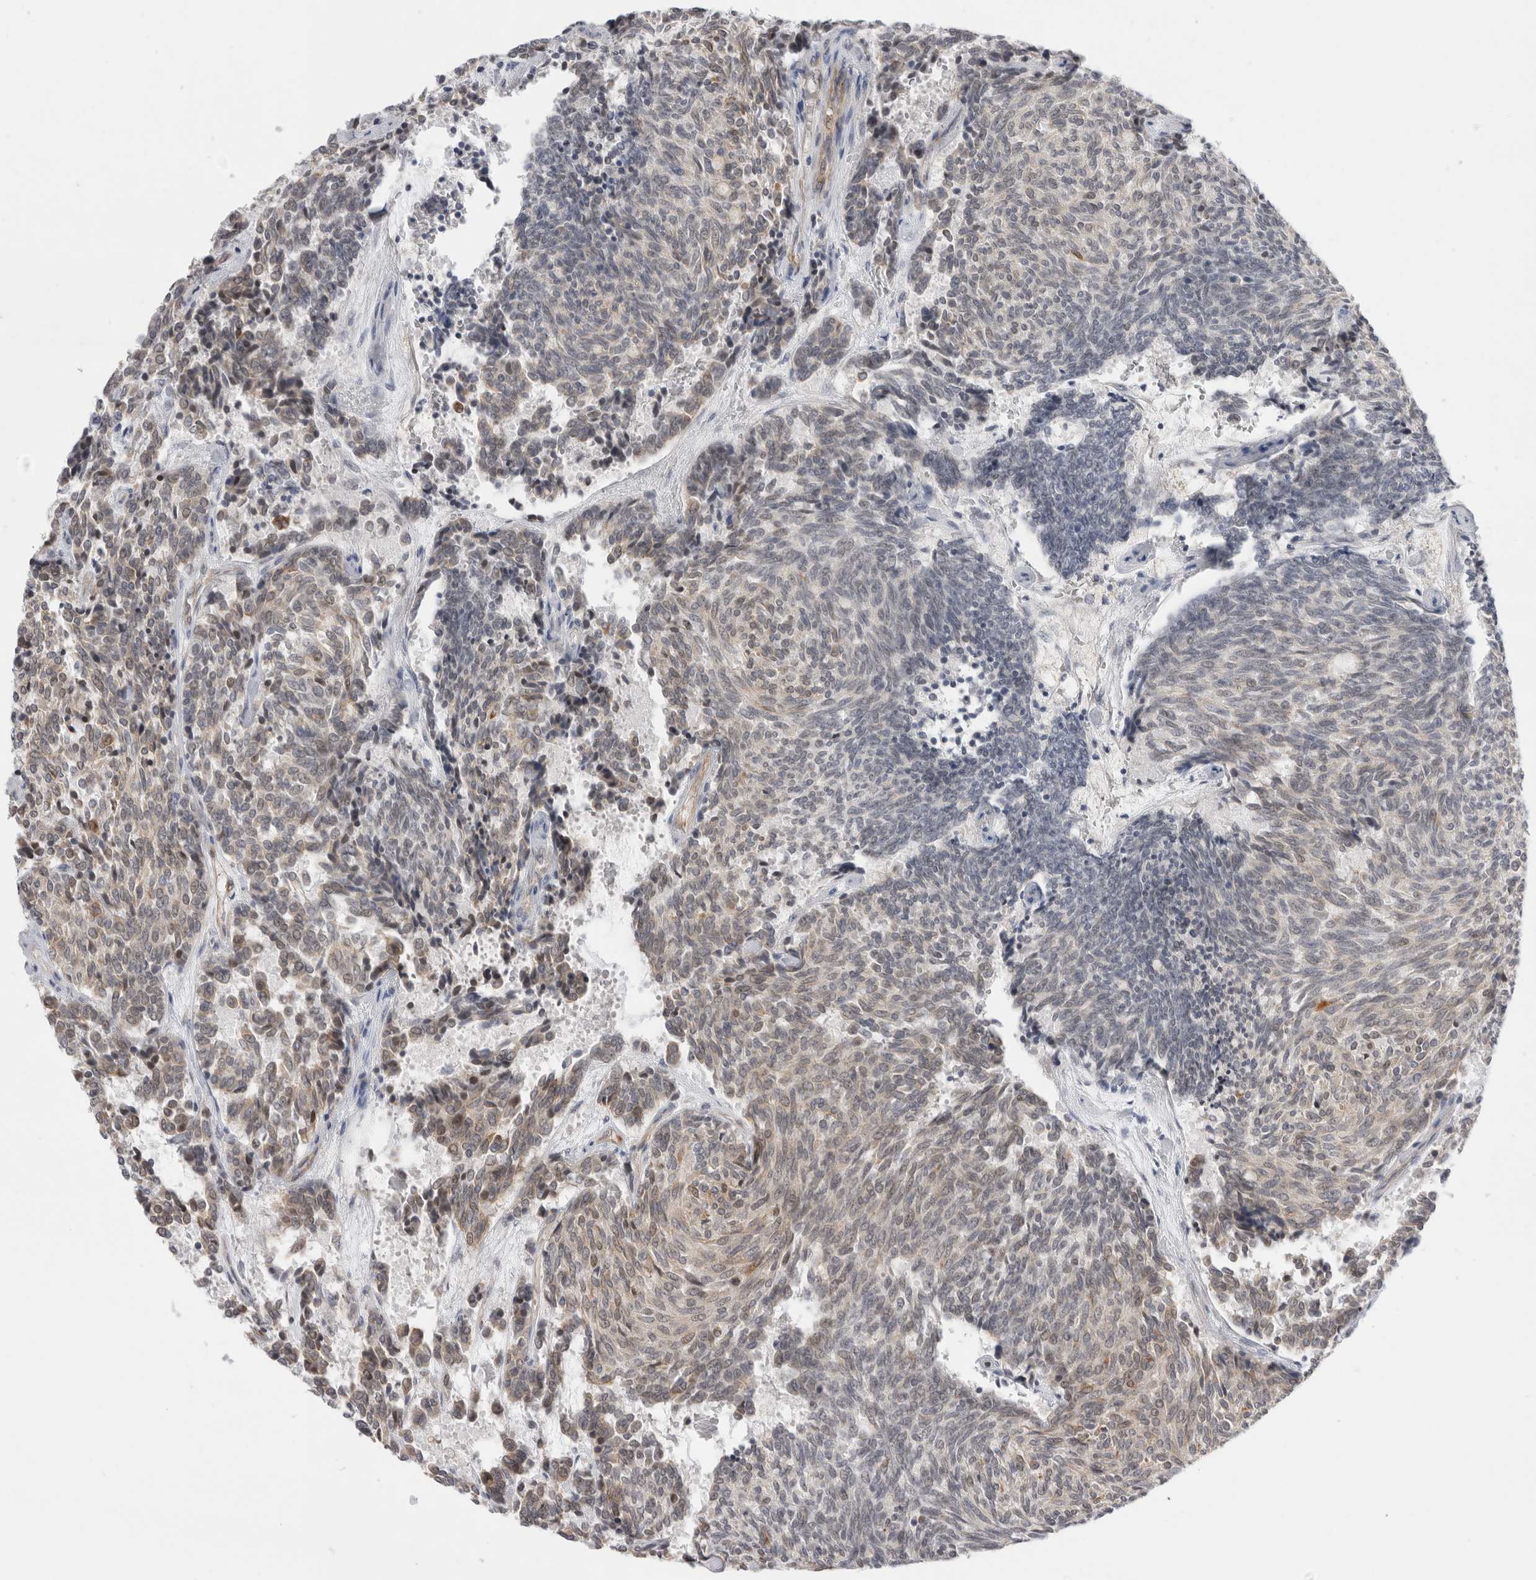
{"staining": {"intensity": "weak", "quantity": "<25%", "location": "nuclear"}, "tissue": "carcinoid", "cell_type": "Tumor cells", "image_type": "cancer", "snomed": [{"axis": "morphology", "description": "Carcinoid, malignant, NOS"}, {"axis": "topography", "description": "Pancreas"}], "caption": "A micrograph of human carcinoid is negative for staining in tumor cells. Nuclei are stained in blue.", "gene": "SYTL5", "patient": {"sex": "female", "age": 54}}